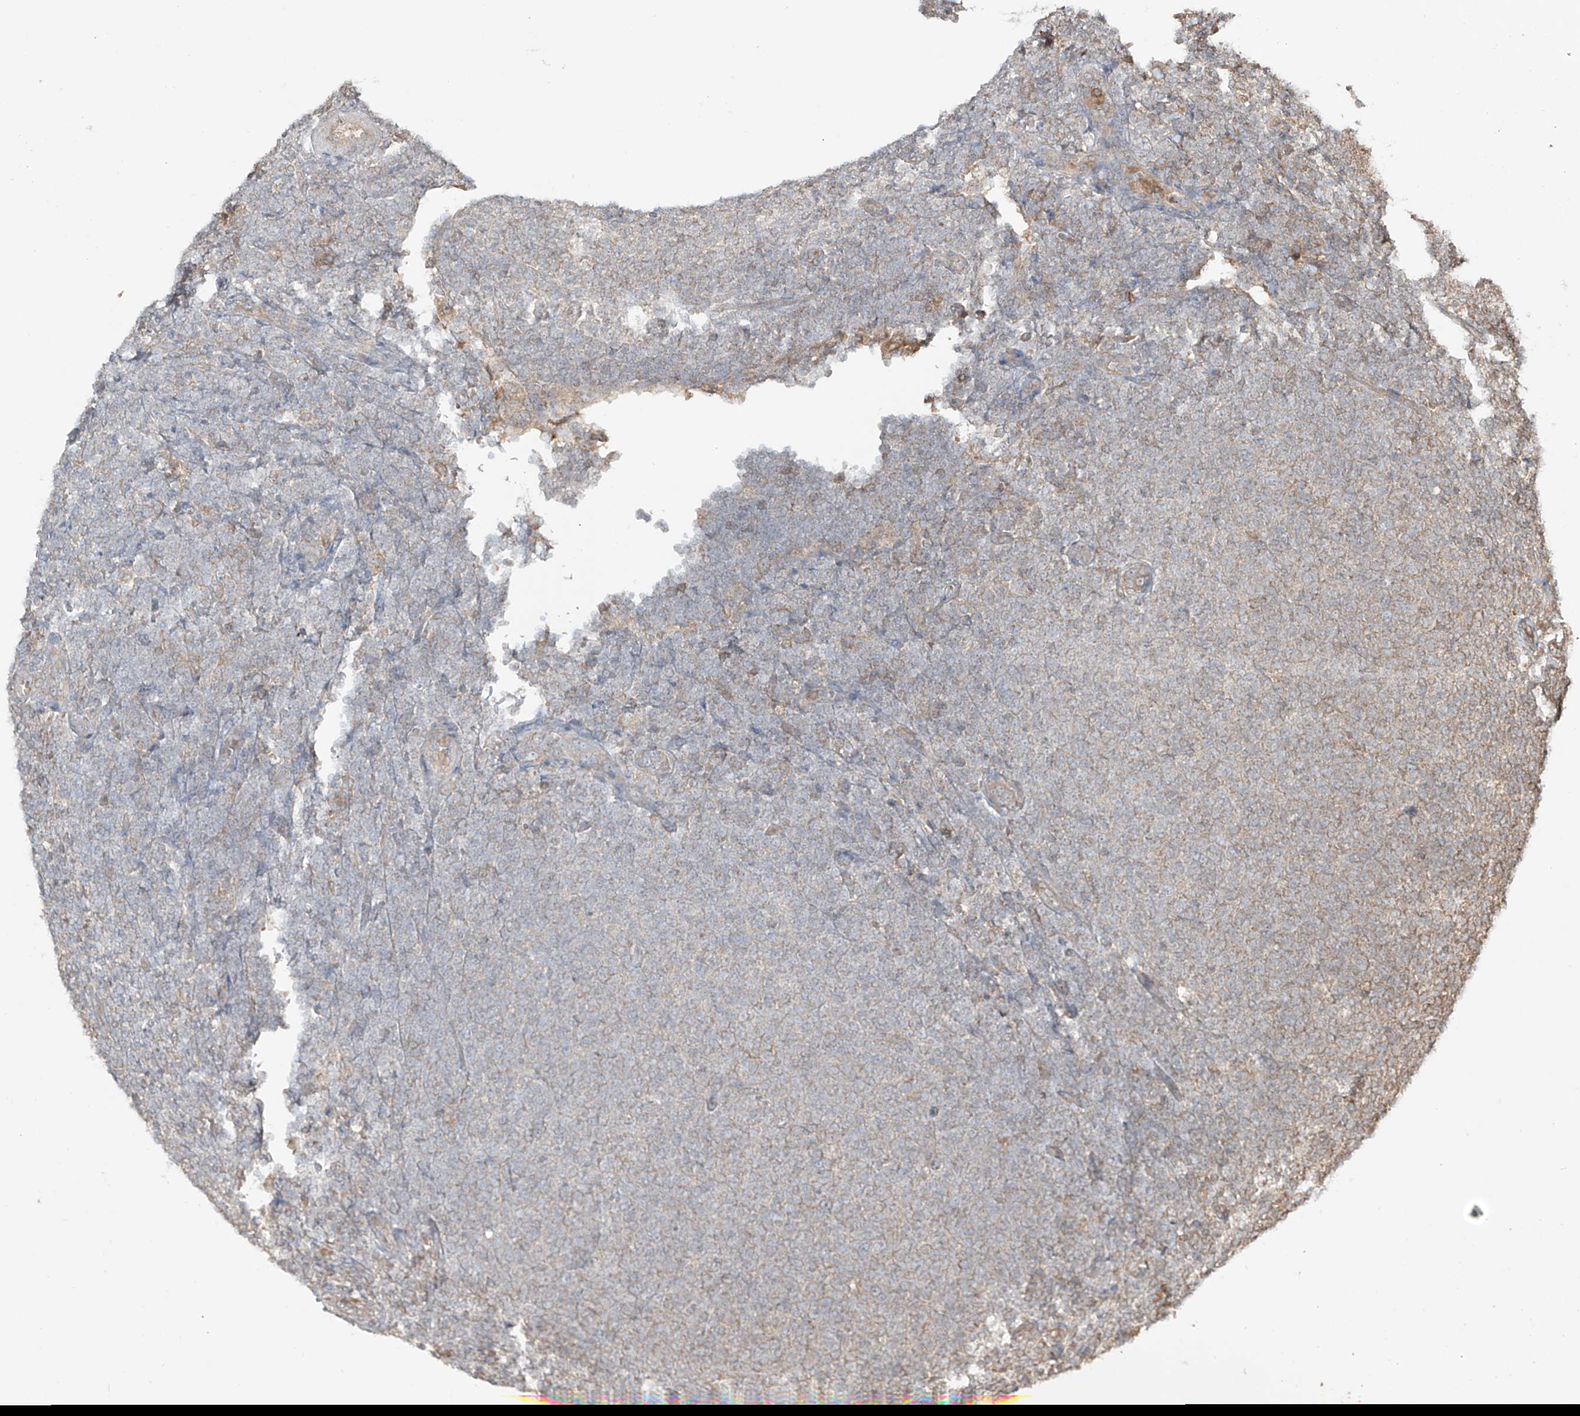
{"staining": {"intensity": "weak", "quantity": "25%-75%", "location": "cytoplasmic/membranous"}, "tissue": "lymphoma", "cell_type": "Tumor cells", "image_type": "cancer", "snomed": [{"axis": "morphology", "description": "Malignant lymphoma, non-Hodgkin's type, Low grade"}, {"axis": "topography", "description": "Lymph node"}], "caption": "Immunohistochemistry of lymphoma displays low levels of weak cytoplasmic/membranous staining in about 25%-75% of tumor cells.", "gene": "ERO1A", "patient": {"sex": "male", "age": 66}}